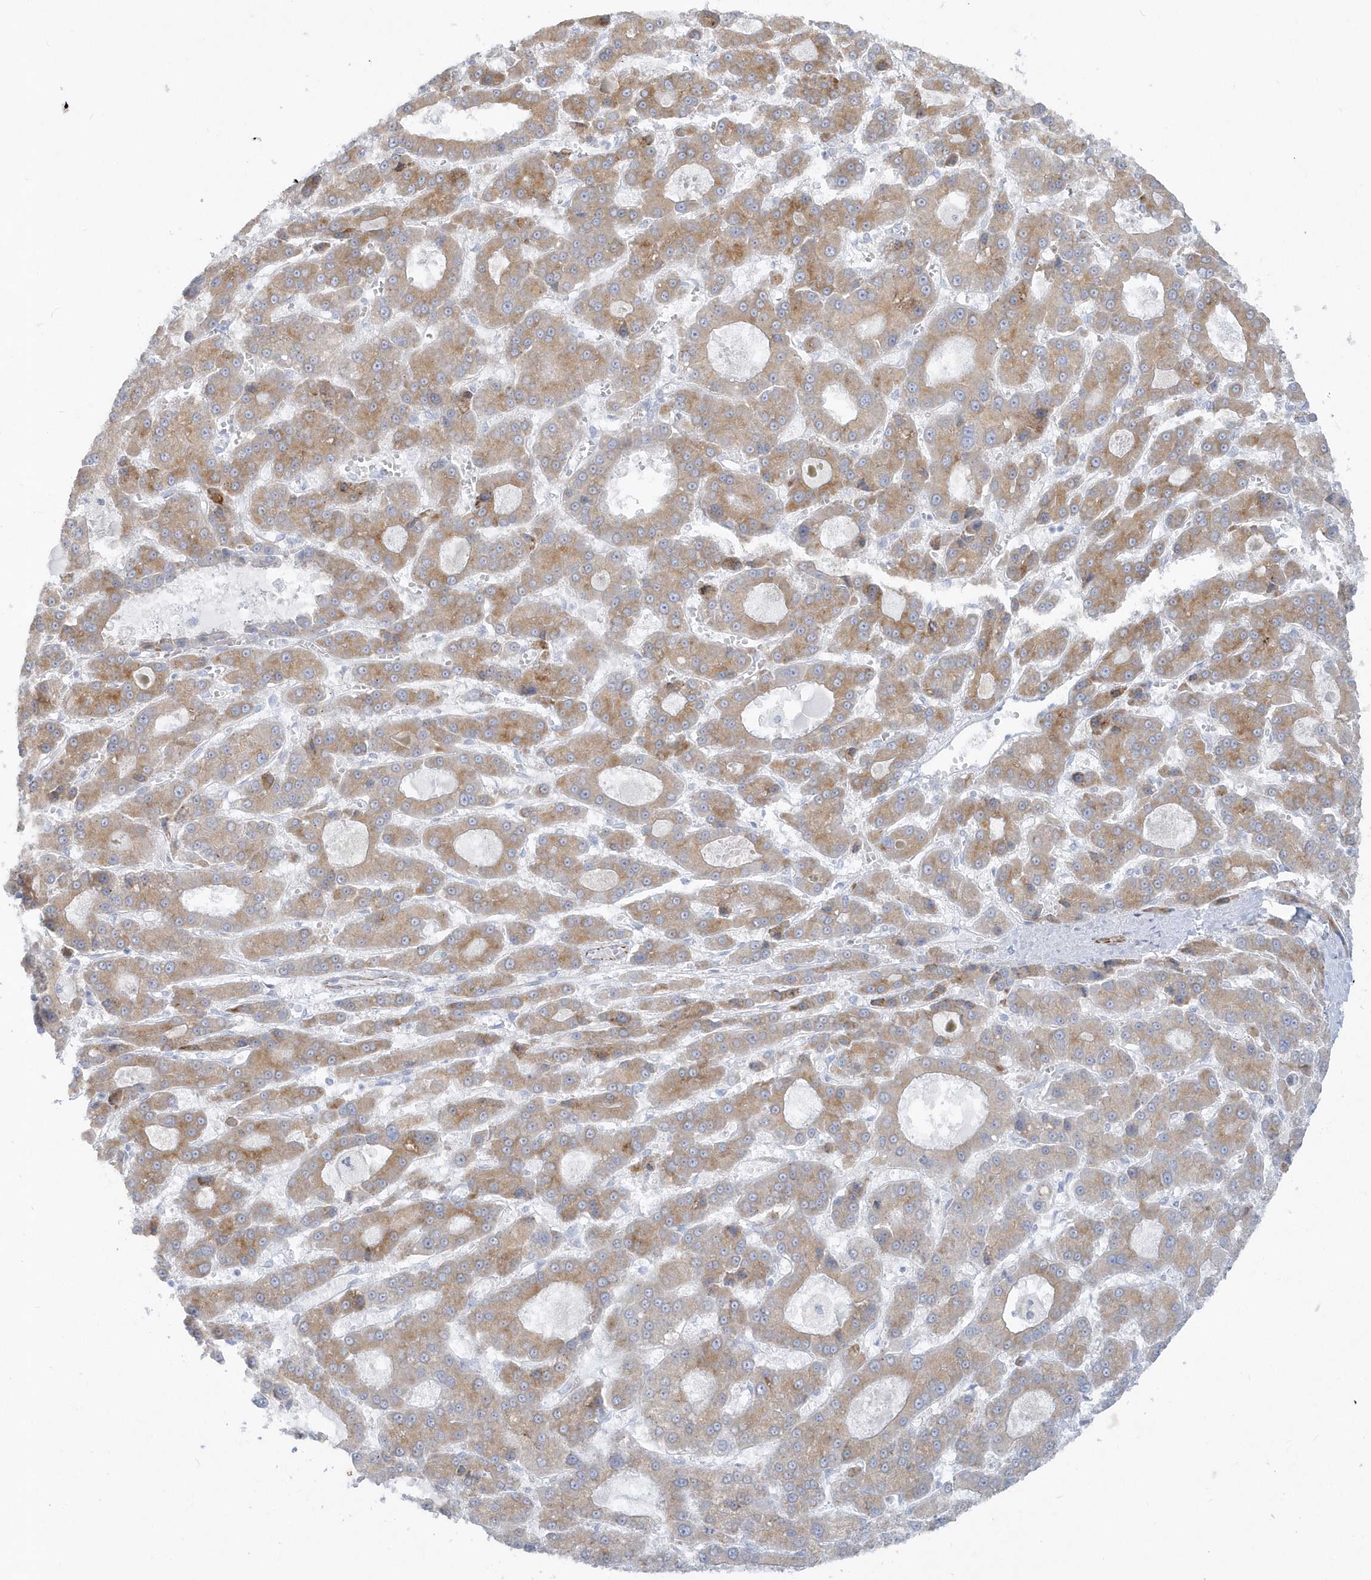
{"staining": {"intensity": "moderate", "quantity": ">75%", "location": "cytoplasmic/membranous"}, "tissue": "liver cancer", "cell_type": "Tumor cells", "image_type": "cancer", "snomed": [{"axis": "morphology", "description": "Carcinoma, Hepatocellular, NOS"}, {"axis": "topography", "description": "Liver"}], "caption": "An image of human hepatocellular carcinoma (liver) stained for a protein shows moderate cytoplasmic/membranous brown staining in tumor cells.", "gene": "PPIL6", "patient": {"sex": "male", "age": 70}}